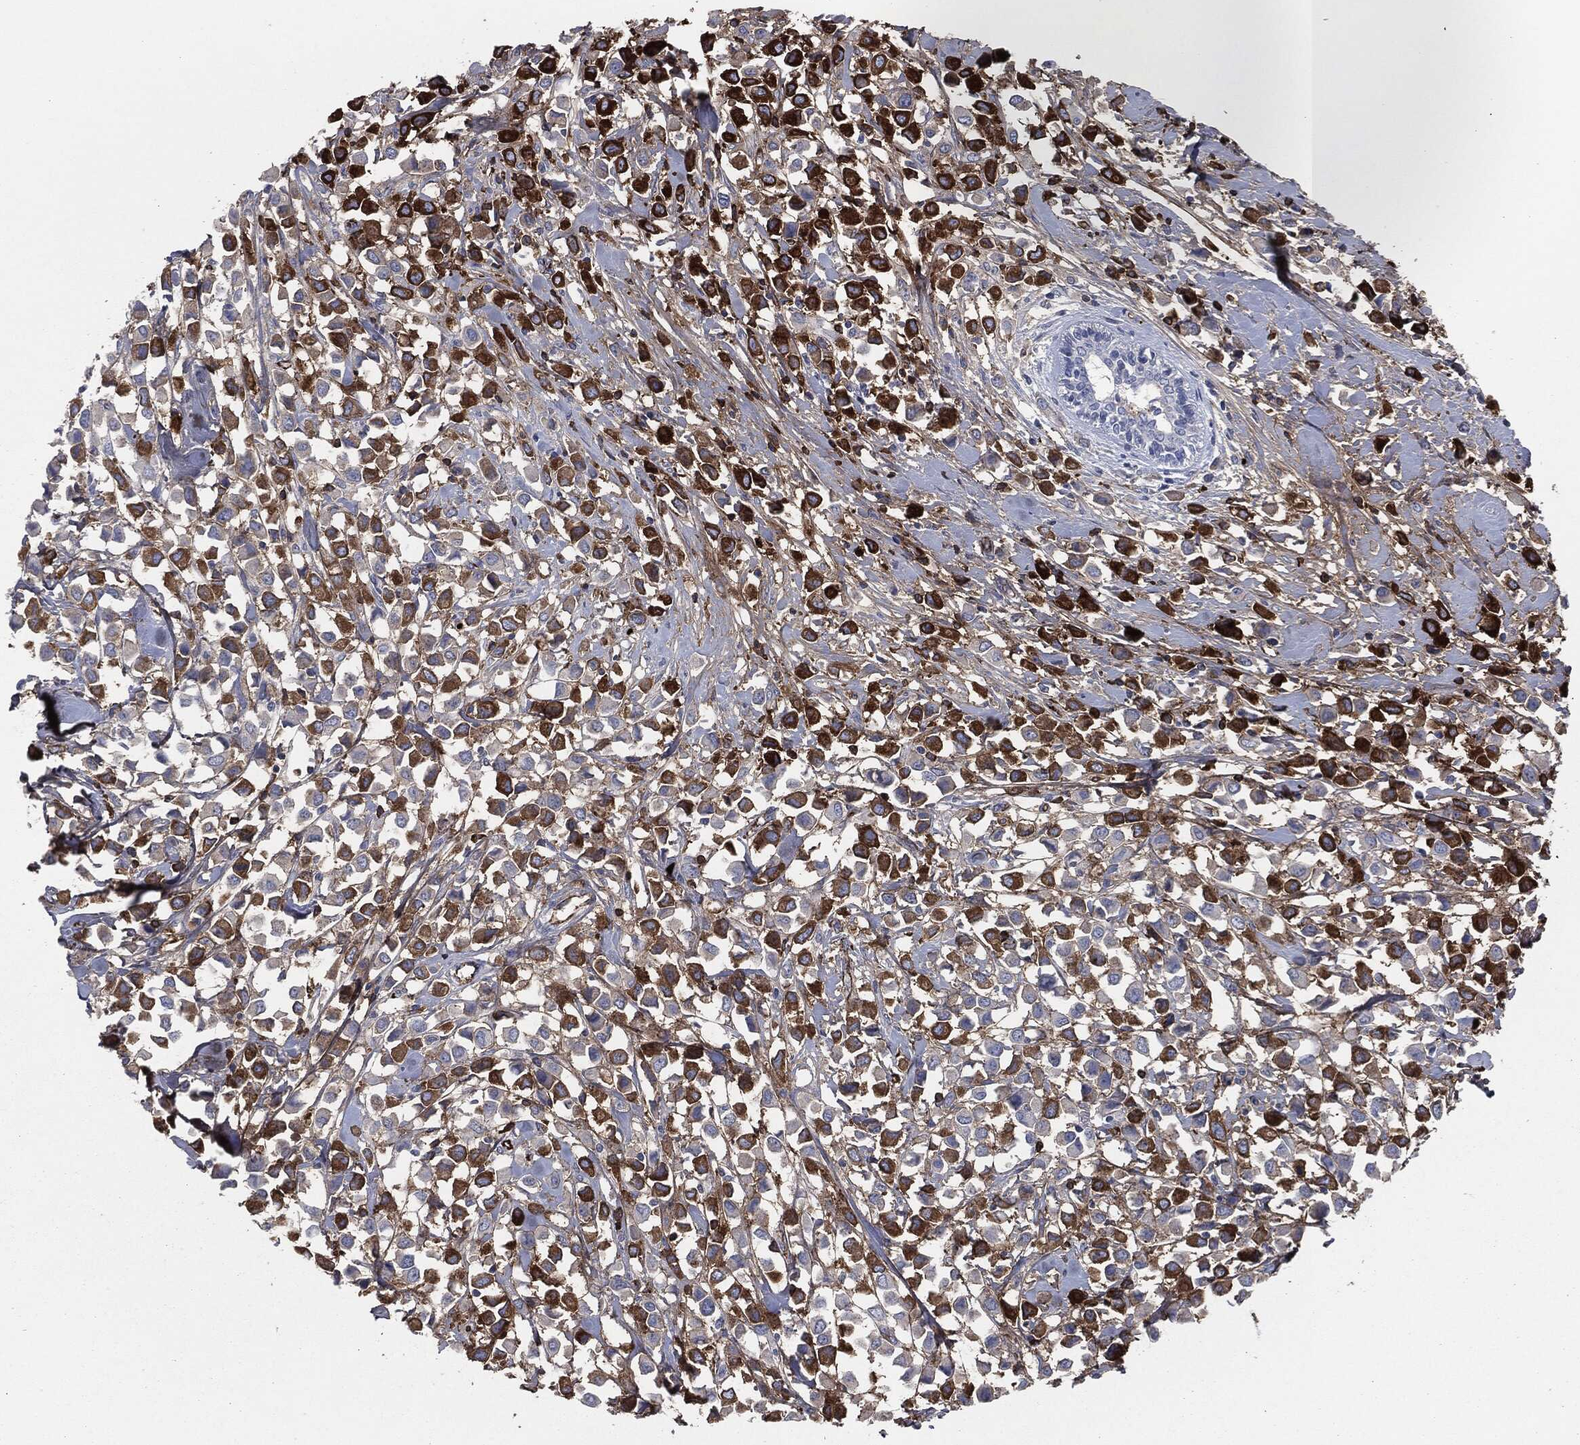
{"staining": {"intensity": "strong", "quantity": "25%-75%", "location": "cytoplasmic/membranous"}, "tissue": "breast cancer", "cell_type": "Tumor cells", "image_type": "cancer", "snomed": [{"axis": "morphology", "description": "Duct carcinoma"}, {"axis": "topography", "description": "Breast"}], "caption": "Protein expression analysis of human breast cancer (invasive ductal carcinoma) reveals strong cytoplasmic/membranous expression in about 25%-75% of tumor cells.", "gene": "APOB", "patient": {"sex": "female", "age": 61}}